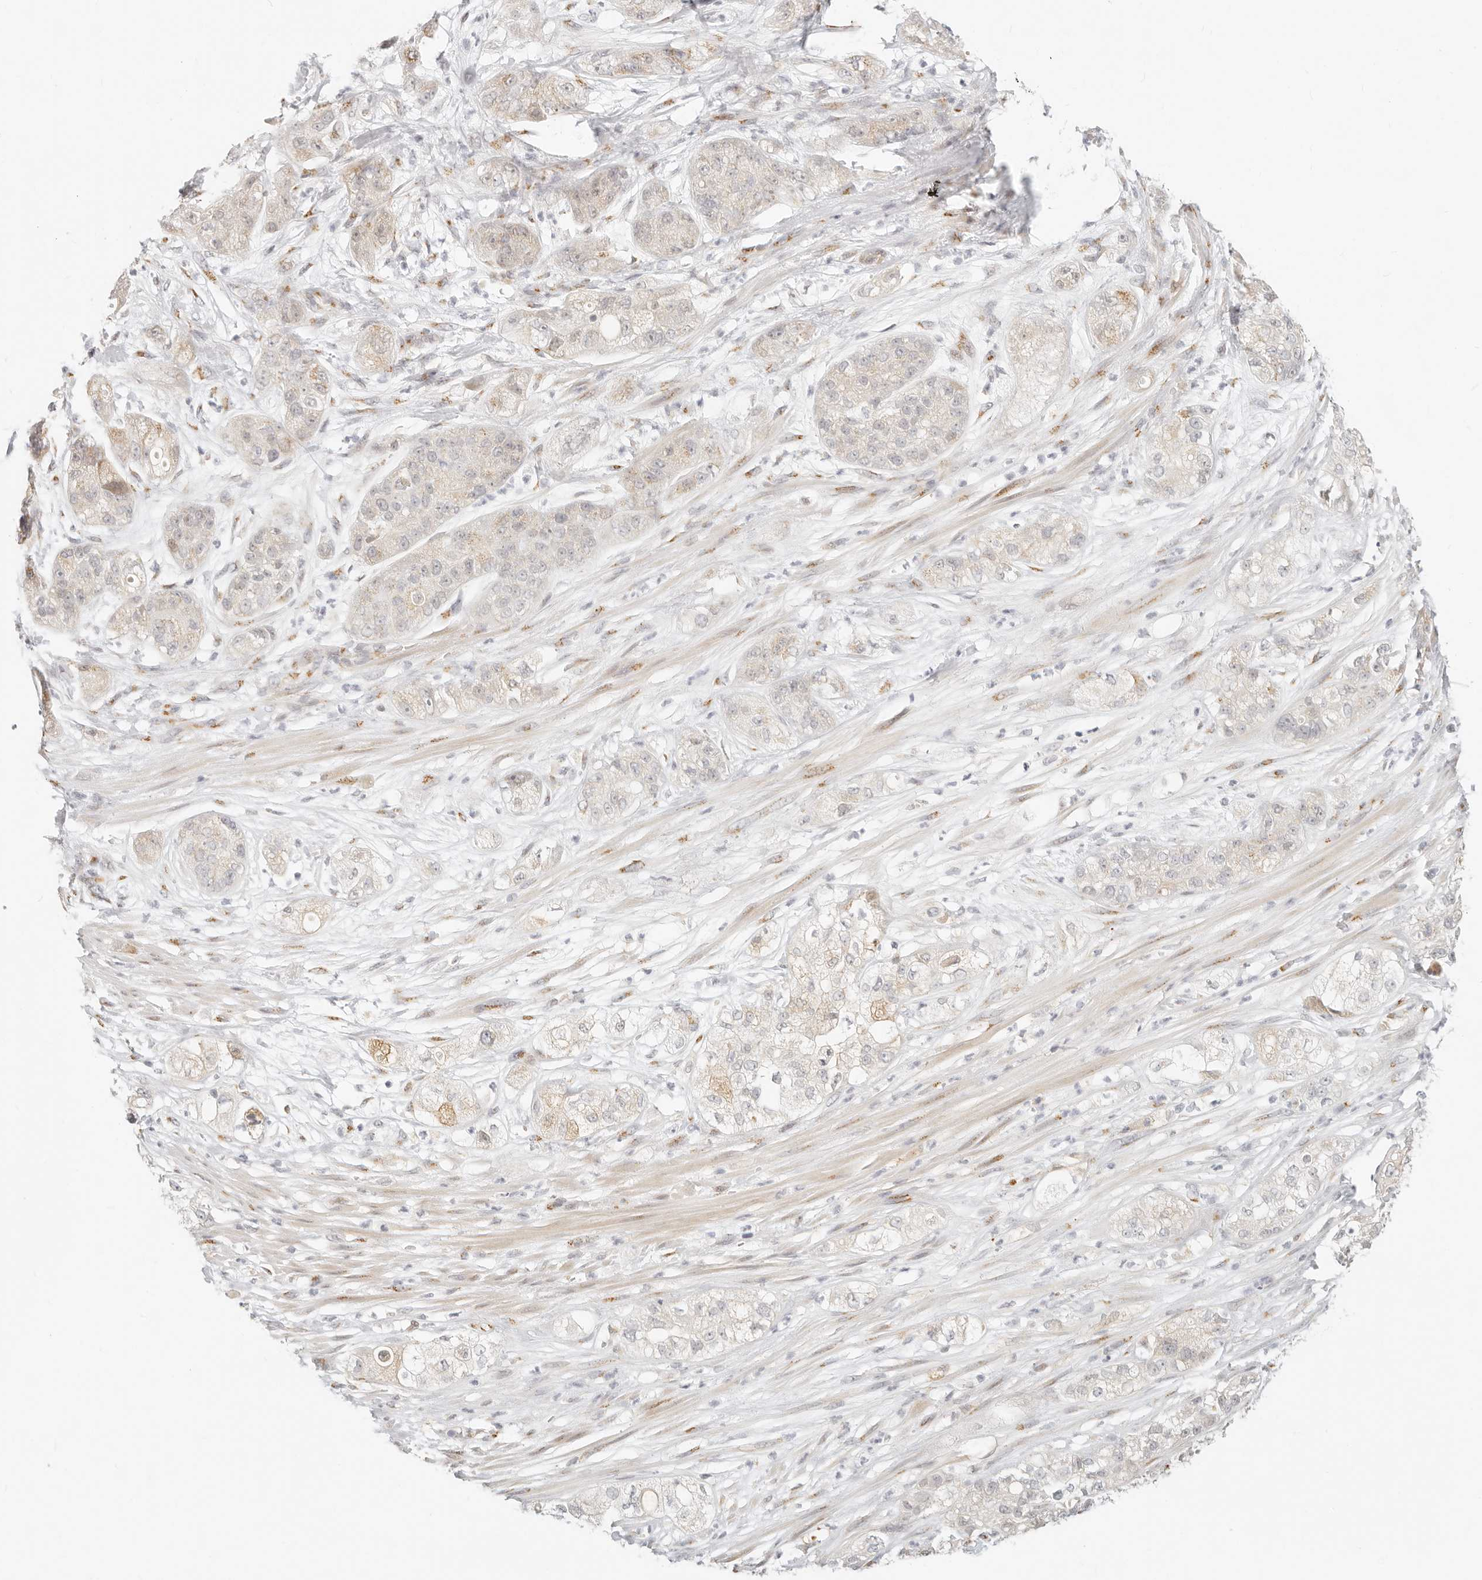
{"staining": {"intensity": "weak", "quantity": "<25%", "location": "cytoplasmic/membranous"}, "tissue": "pancreatic cancer", "cell_type": "Tumor cells", "image_type": "cancer", "snomed": [{"axis": "morphology", "description": "Adenocarcinoma, NOS"}, {"axis": "topography", "description": "Pancreas"}], "caption": "Human pancreatic cancer stained for a protein using IHC demonstrates no expression in tumor cells.", "gene": "FAM20B", "patient": {"sex": "female", "age": 78}}